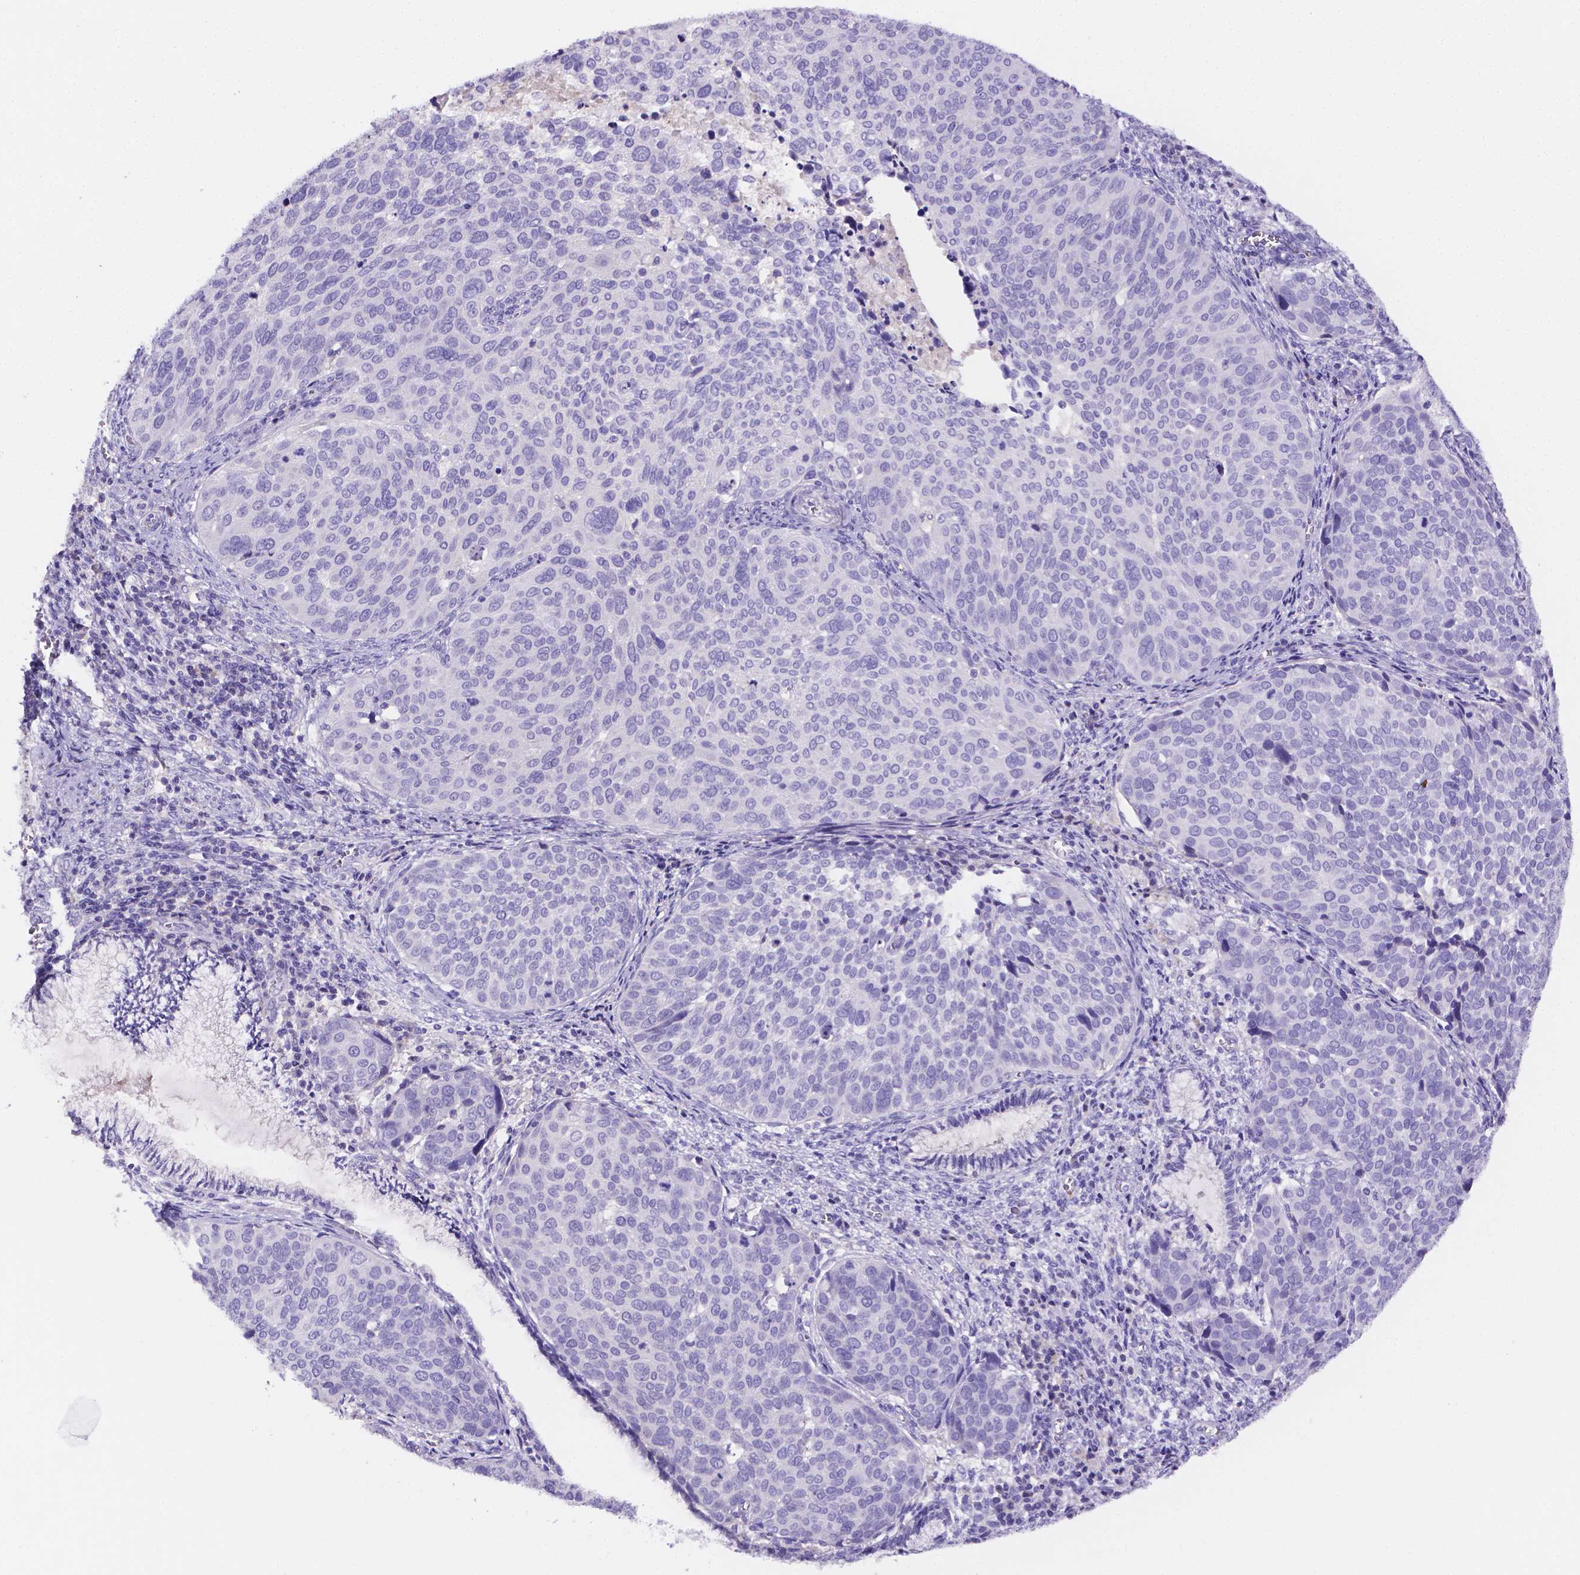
{"staining": {"intensity": "negative", "quantity": "none", "location": "none"}, "tissue": "cervical cancer", "cell_type": "Tumor cells", "image_type": "cancer", "snomed": [{"axis": "morphology", "description": "Squamous cell carcinoma, NOS"}, {"axis": "topography", "description": "Cervix"}], "caption": "Tumor cells are negative for protein expression in human squamous cell carcinoma (cervical).", "gene": "NRGN", "patient": {"sex": "female", "age": 39}}